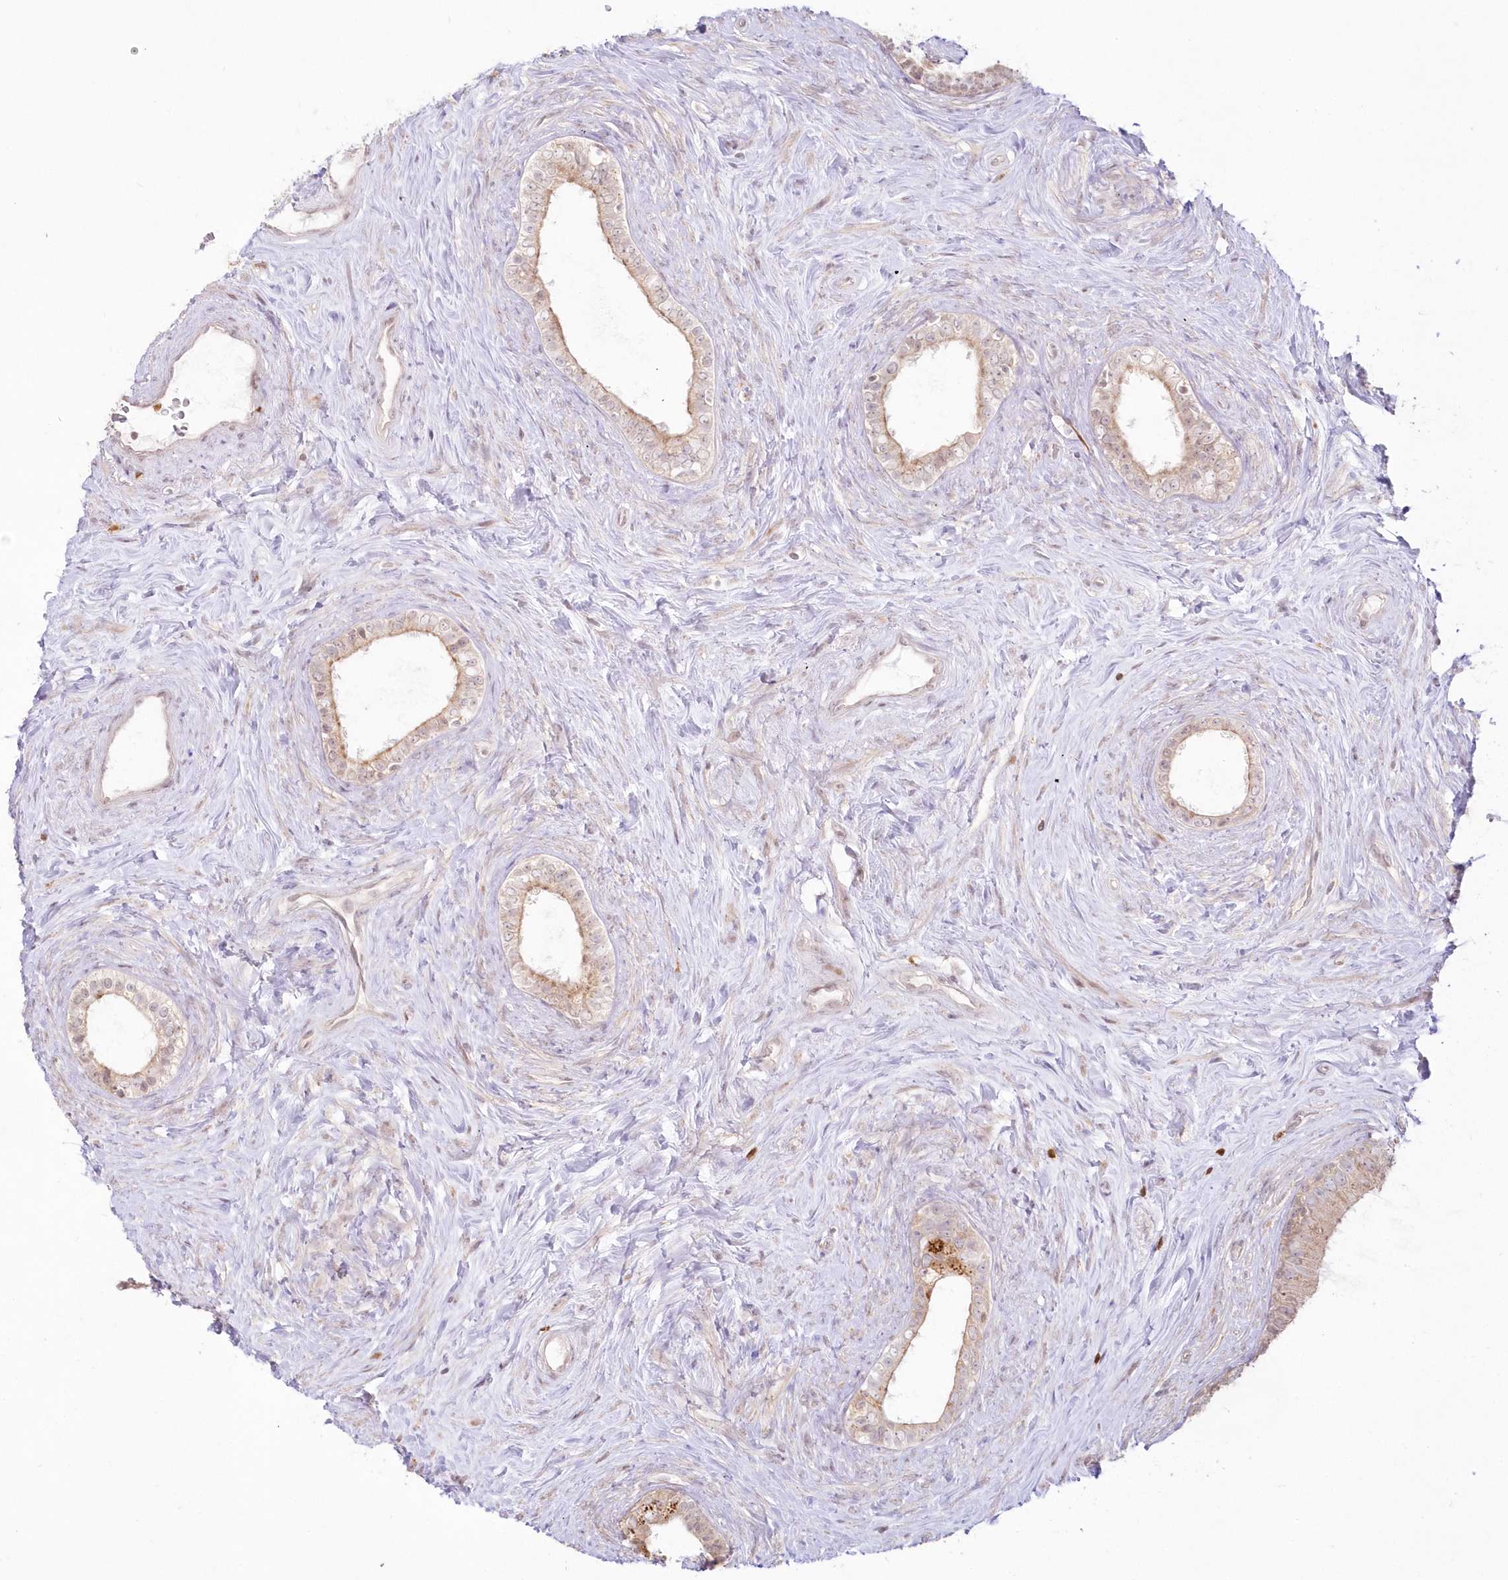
{"staining": {"intensity": "moderate", "quantity": "<25%", "location": "cytoplasmic/membranous"}, "tissue": "epididymis", "cell_type": "Glandular cells", "image_type": "normal", "snomed": [{"axis": "morphology", "description": "Normal tissue, NOS"}, {"axis": "topography", "description": "Epididymis"}], "caption": "Moderate cytoplasmic/membranous protein positivity is present in about <25% of glandular cells in epididymis. The staining is performed using DAB (3,3'-diaminobenzidine) brown chromogen to label protein expression. The nuclei are counter-stained blue using hematoxylin.", "gene": "MTMR3", "patient": {"sex": "male", "age": 84}}